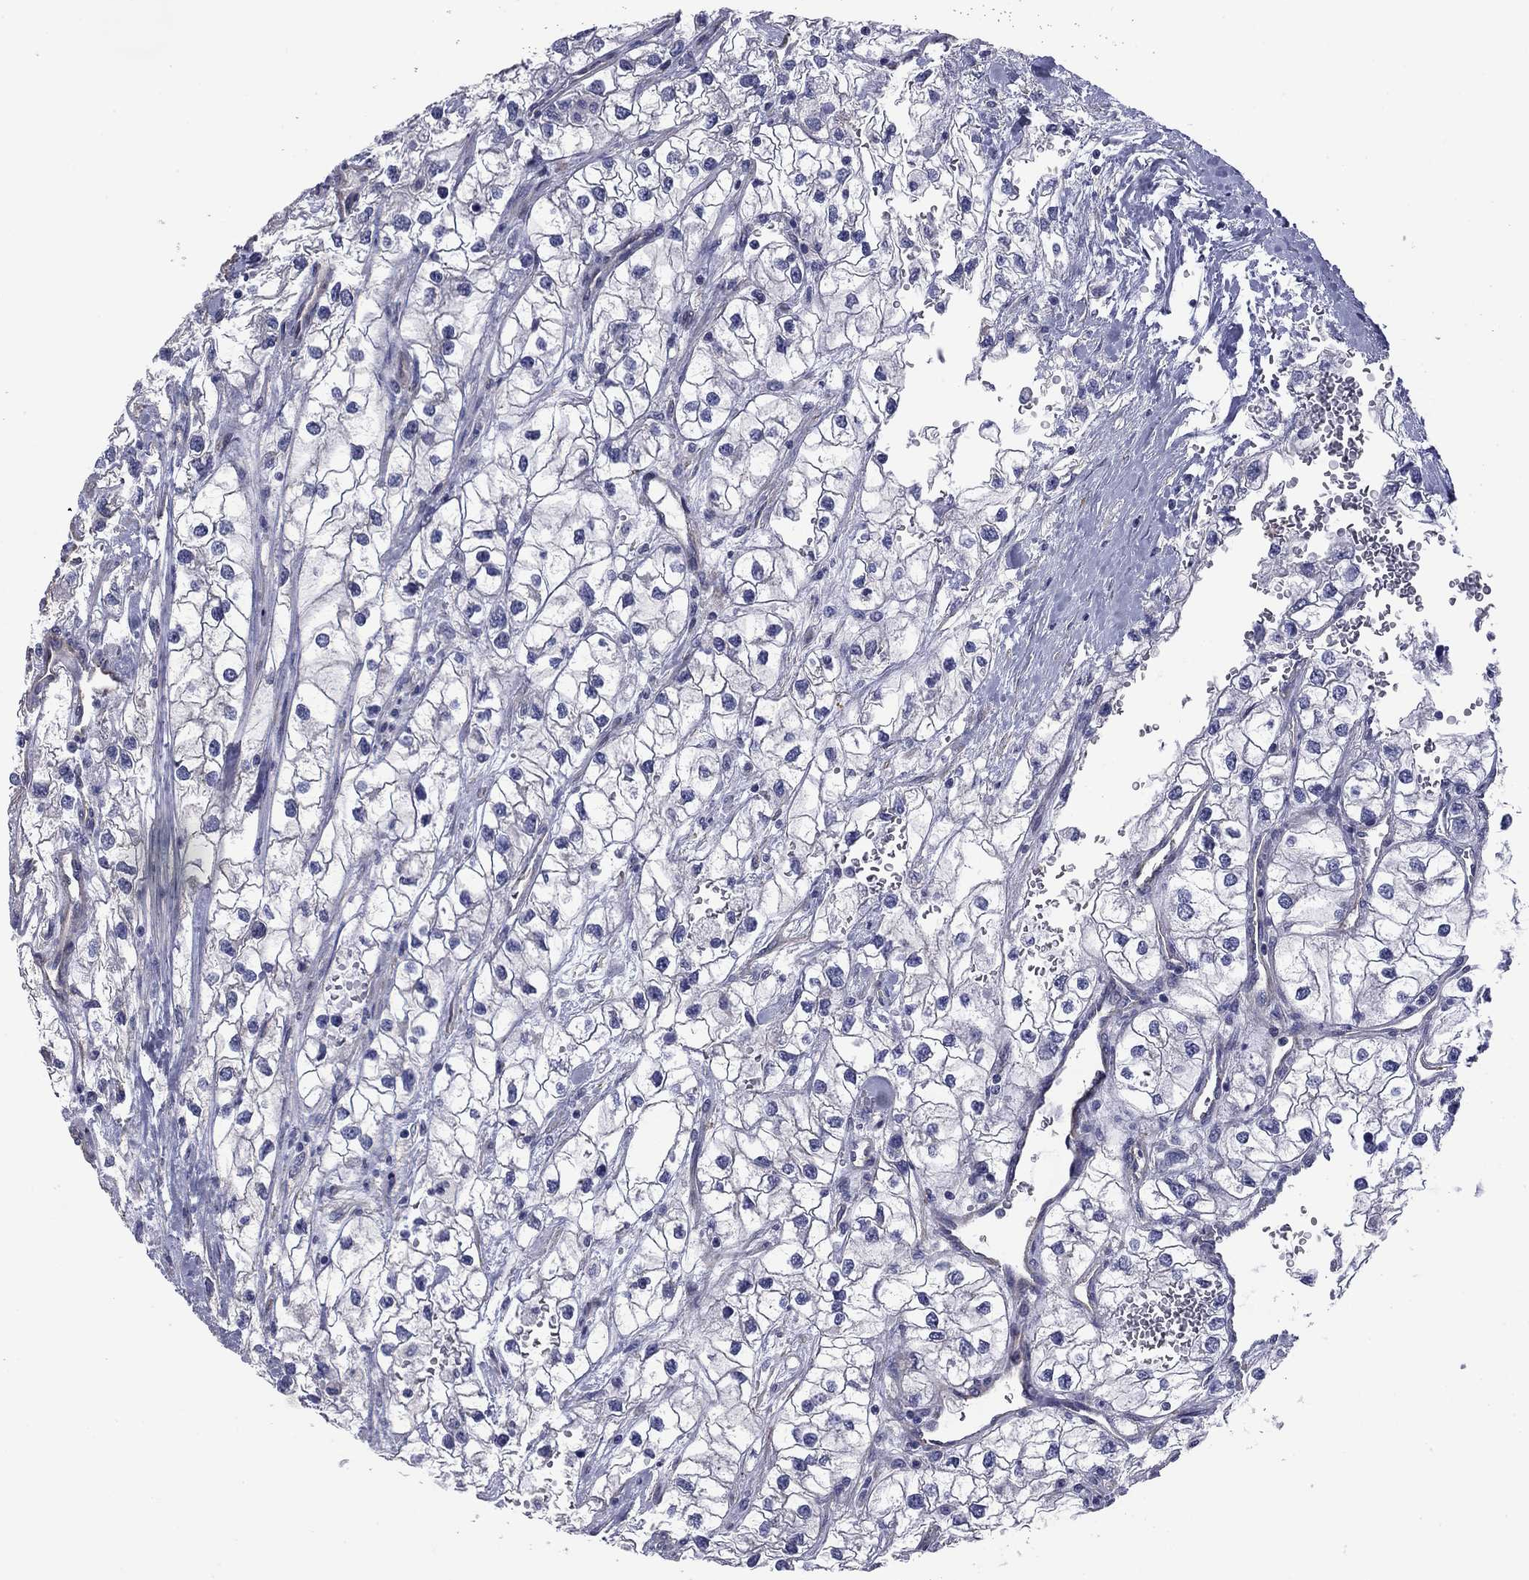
{"staining": {"intensity": "negative", "quantity": "none", "location": "none"}, "tissue": "renal cancer", "cell_type": "Tumor cells", "image_type": "cancer", "snomed": [{"axis": "morphology", "description": "Adenocarcinoma, NOS"}, {"axis": "topography", "description": "Kidney"}], "caption": "Tumor cells show no significant staining in renal cancer. Brightfield microscopy of immunohistochemistry stained with DAB (3,3'-diaminobenzidine) (brown) and hematoxylin (blue), captured at high magnification.", "gene": "TCHH", "patient": {"sex": "male", "age": 59}}